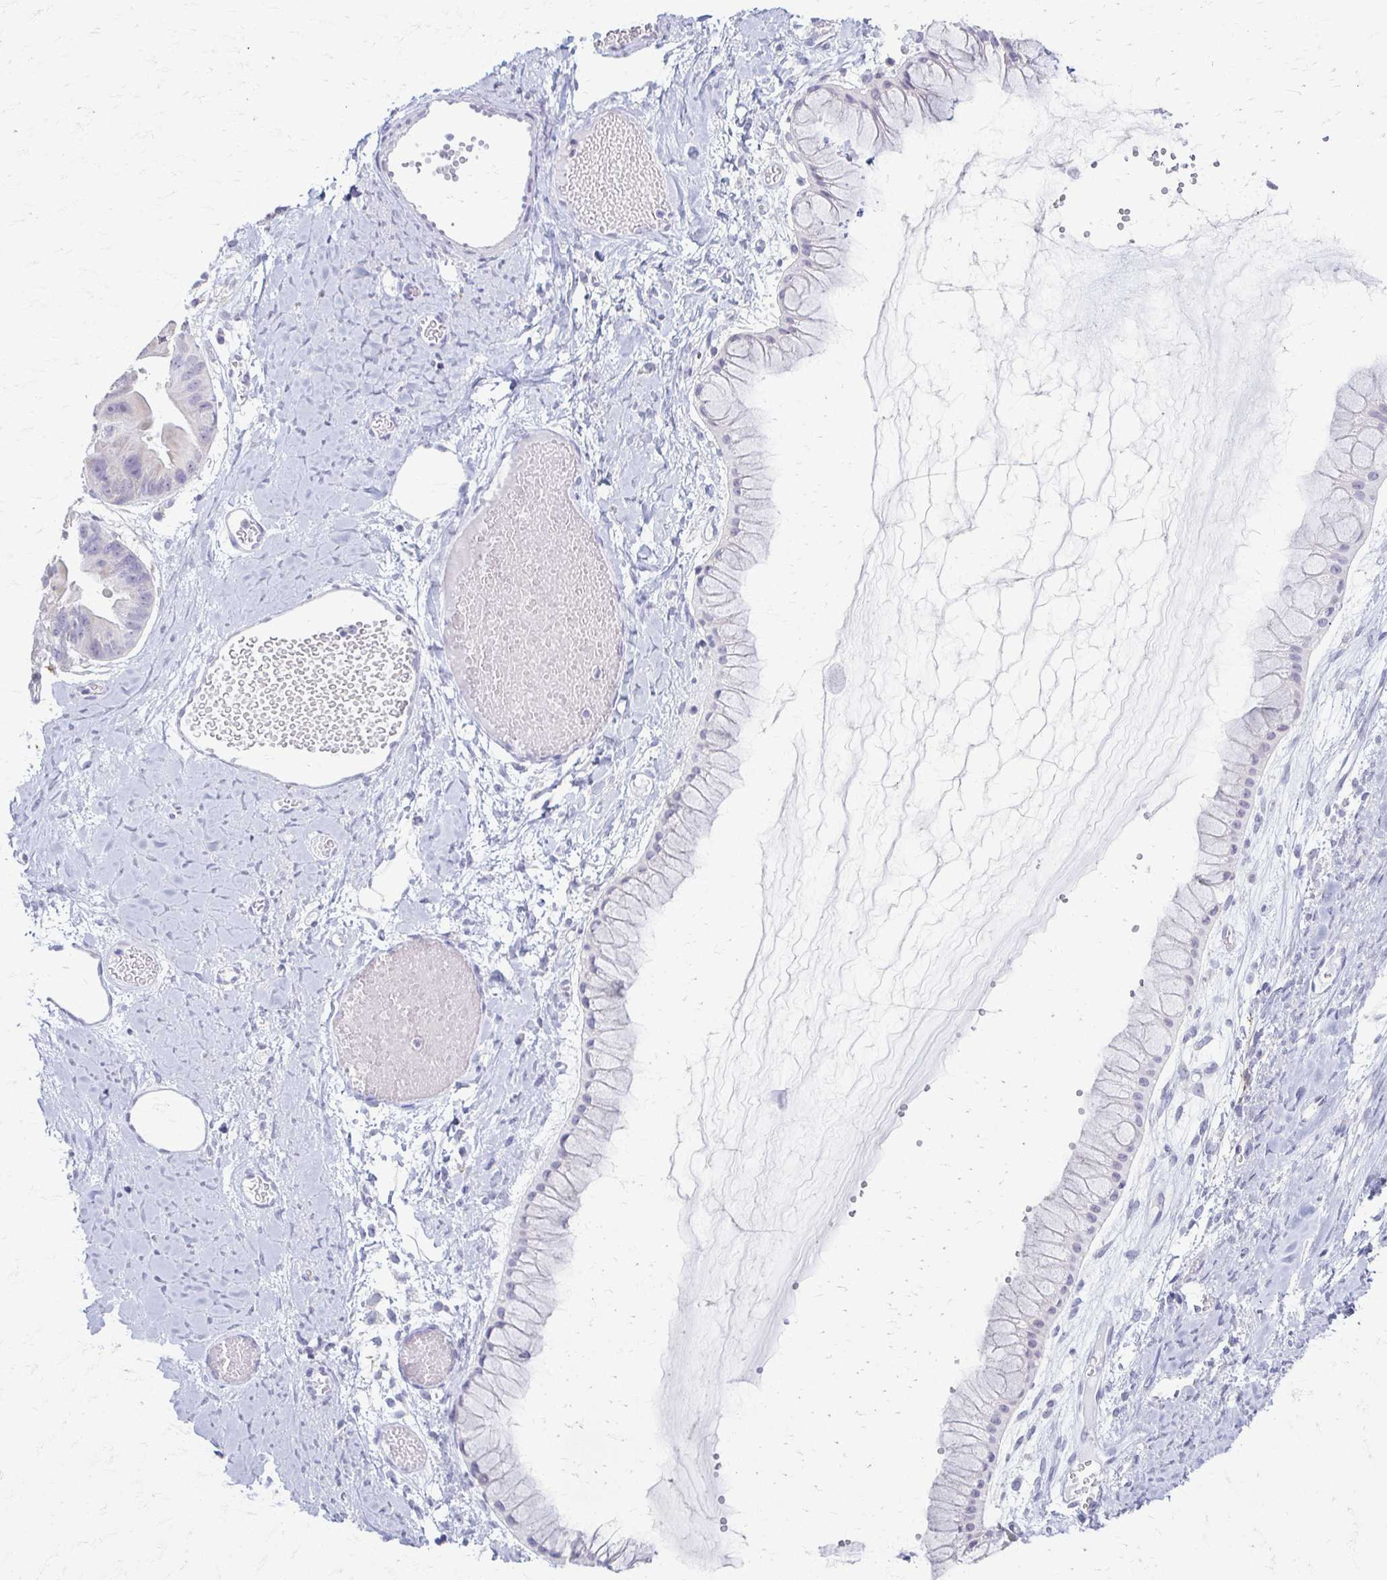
{"staining": {"intensity": "negative", "quantity": "none", "location": "none"}, "tissue": "ovarian cancer", "cell_type": "Tumor cells", "image_type": "cancer", "snomed": [{"axis": "morphology", "description": "Cystadenocarcinoma, mucinous, NOS"}, {"axis": "topography", "description": "Ovary"}], "caption": "Immunohistochemistry histopathology image of ovarian cancer (mucinous cystadenocarcinoma) stained for a protein (brown), which shows no staining in tumor cells.", "gene": "FCGR2B", "patient": {"sex": "female", "age": 61}}